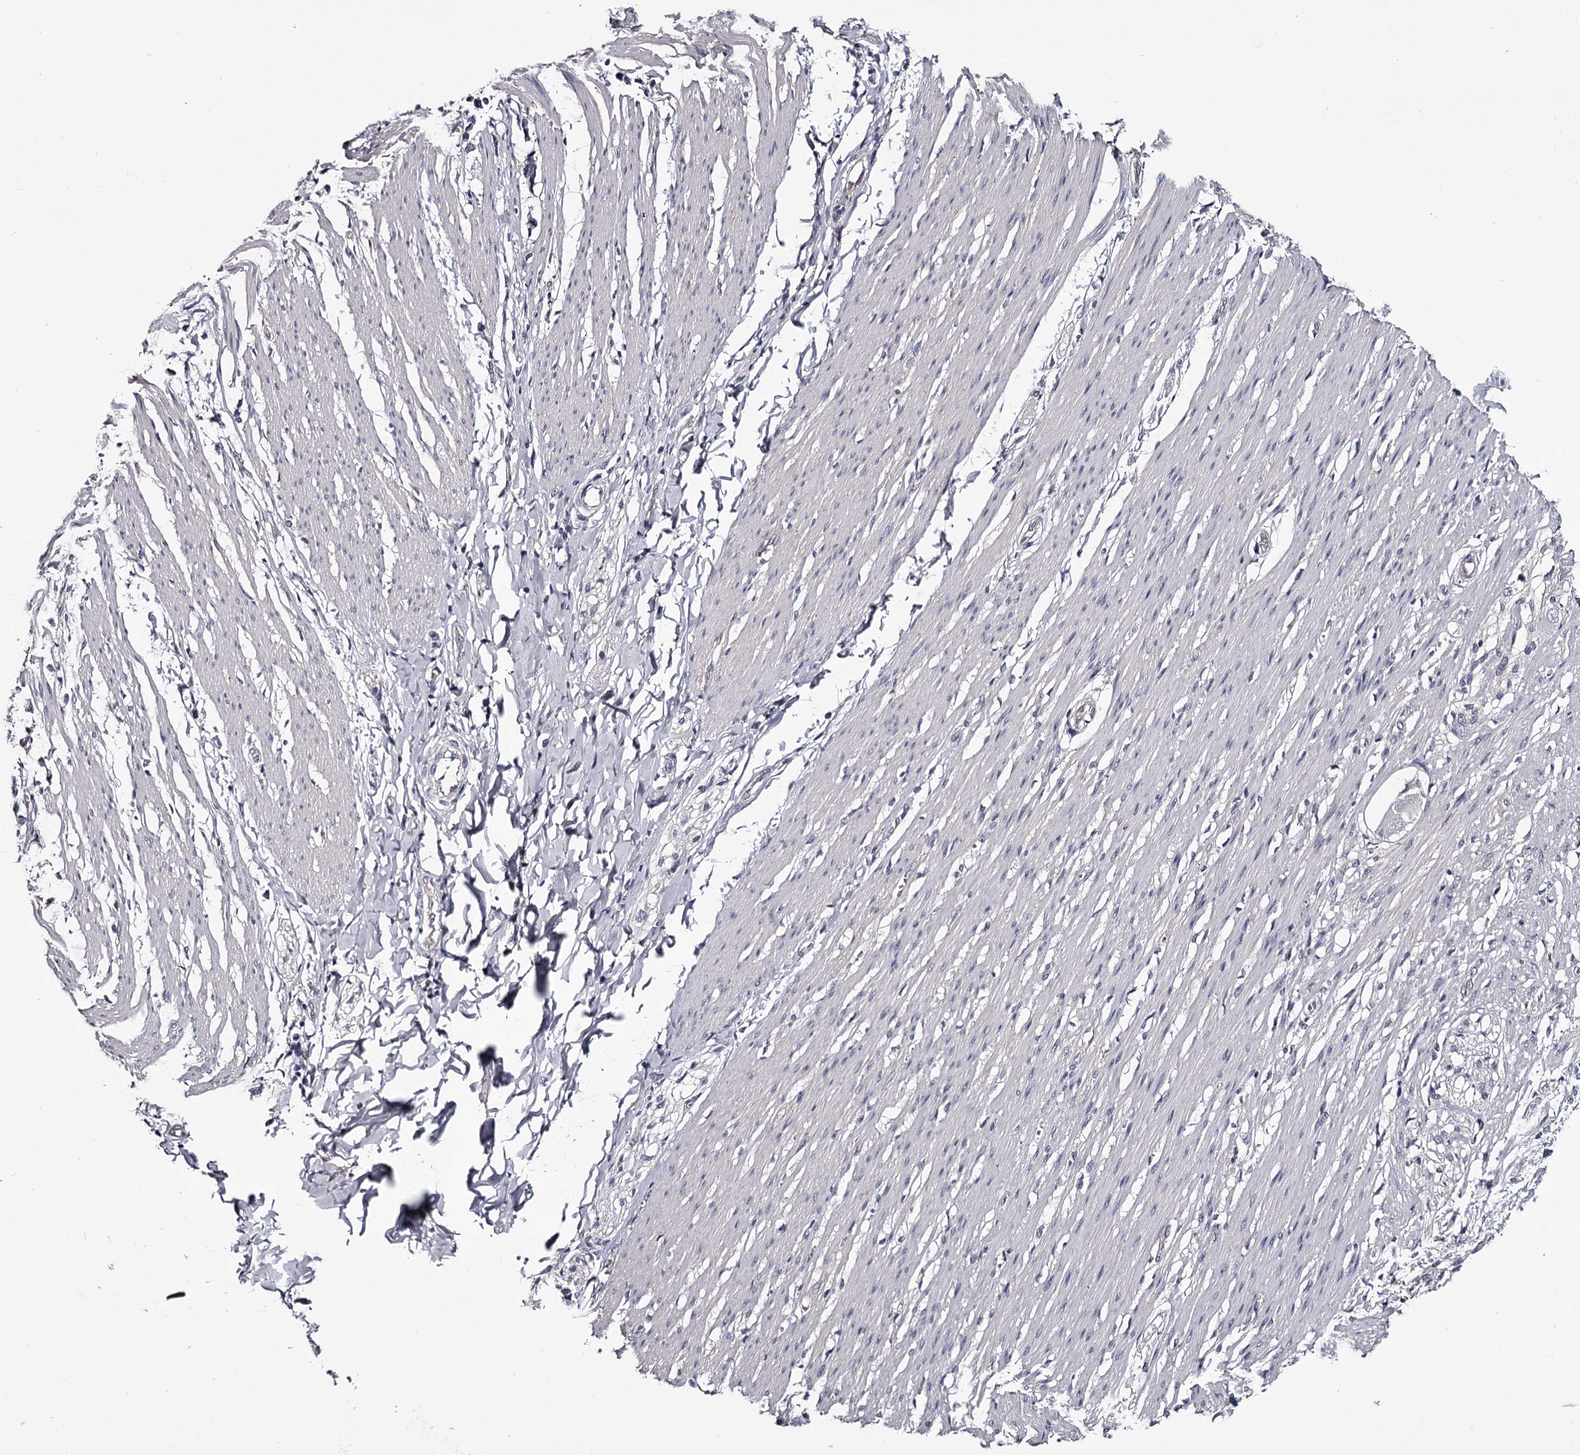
{"staining": {"intensity": "negative", "quantity": "none", "location": "none"}, "tissue": "smooth muscle", "cell_type": "Smooth muscle cells", "image_type": "normal", "snomed": [{"axis": "morphology", "description": "Normal tissue, NOS"}, {"axis": "morphology", "description": "Adenocarcinoma, NOS"}, {"axis": "topography", "description": "Colon"}, {"axis": "topography", "description": "Peripheral nerve tissue"}], "caption": "Smooth muscle was stained to show a protein in brown. There is no significant positivity in smooth muscle cells. The staining is performed using DAB (3,3'-diaminobenzidine) brown chromogen with nuclei counter-stained in using hematoxylin.", "gene": "GSTO1", "patient": {"sex": "male", "age": 14}}